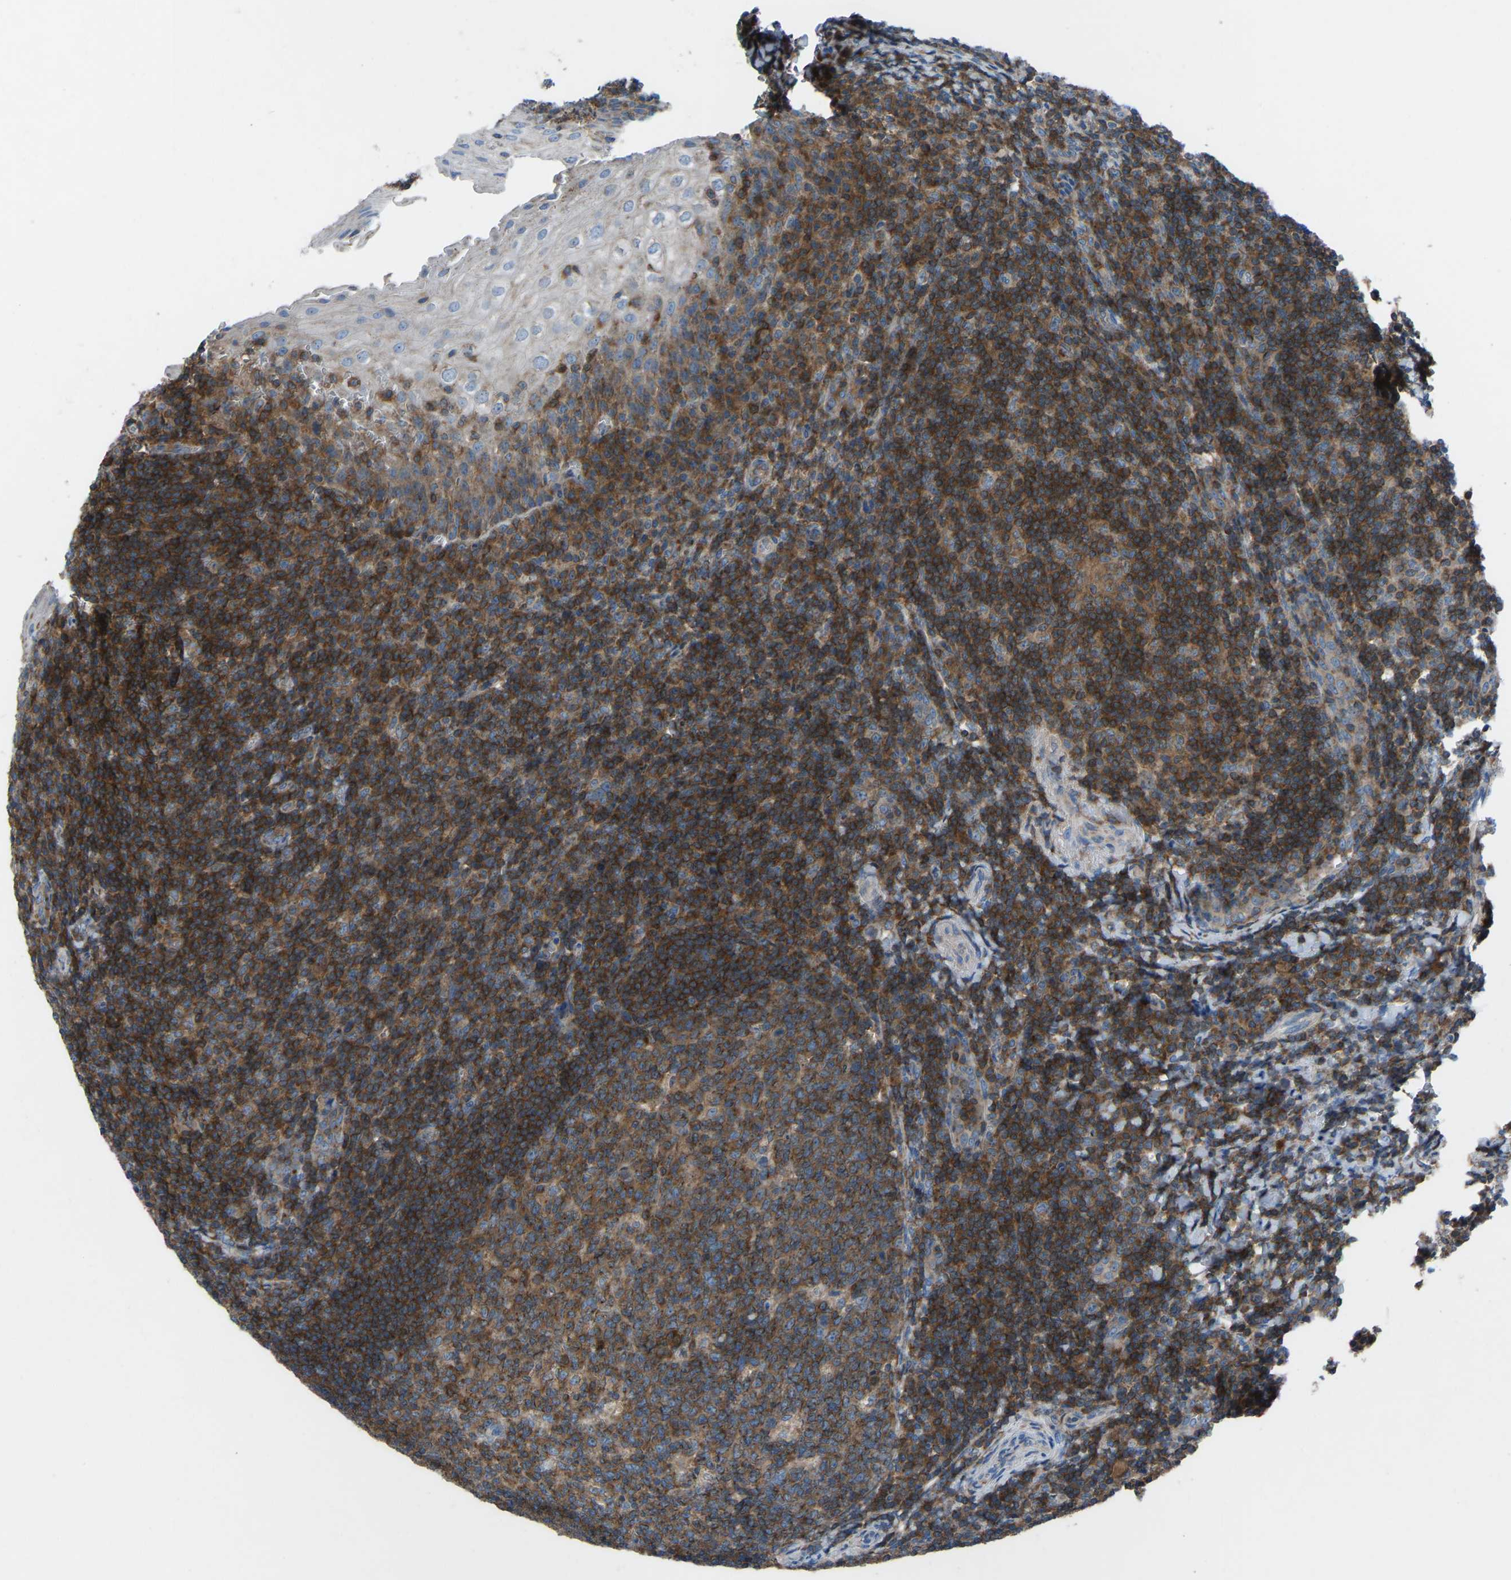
{"staining": {"intensity": "moderate", "quantity": ">75%", "location": "cytoplasmic/membranous"}, "tissue": "tonsil", "cell_type": "Germinal center cells", "image_type": "normal", "snomed": [{"axis": "morphology", "description": "Normal tissue, NOS"}, {"axis": "topography", "description": "Tonsil"}], "caption": "Moderate cytoplasmic/membranous positivity is identified in about >75% of germinal center cells in benign tonsil.", "gene": "GRK6", "patient": {"sex": "male", "age": 37}}